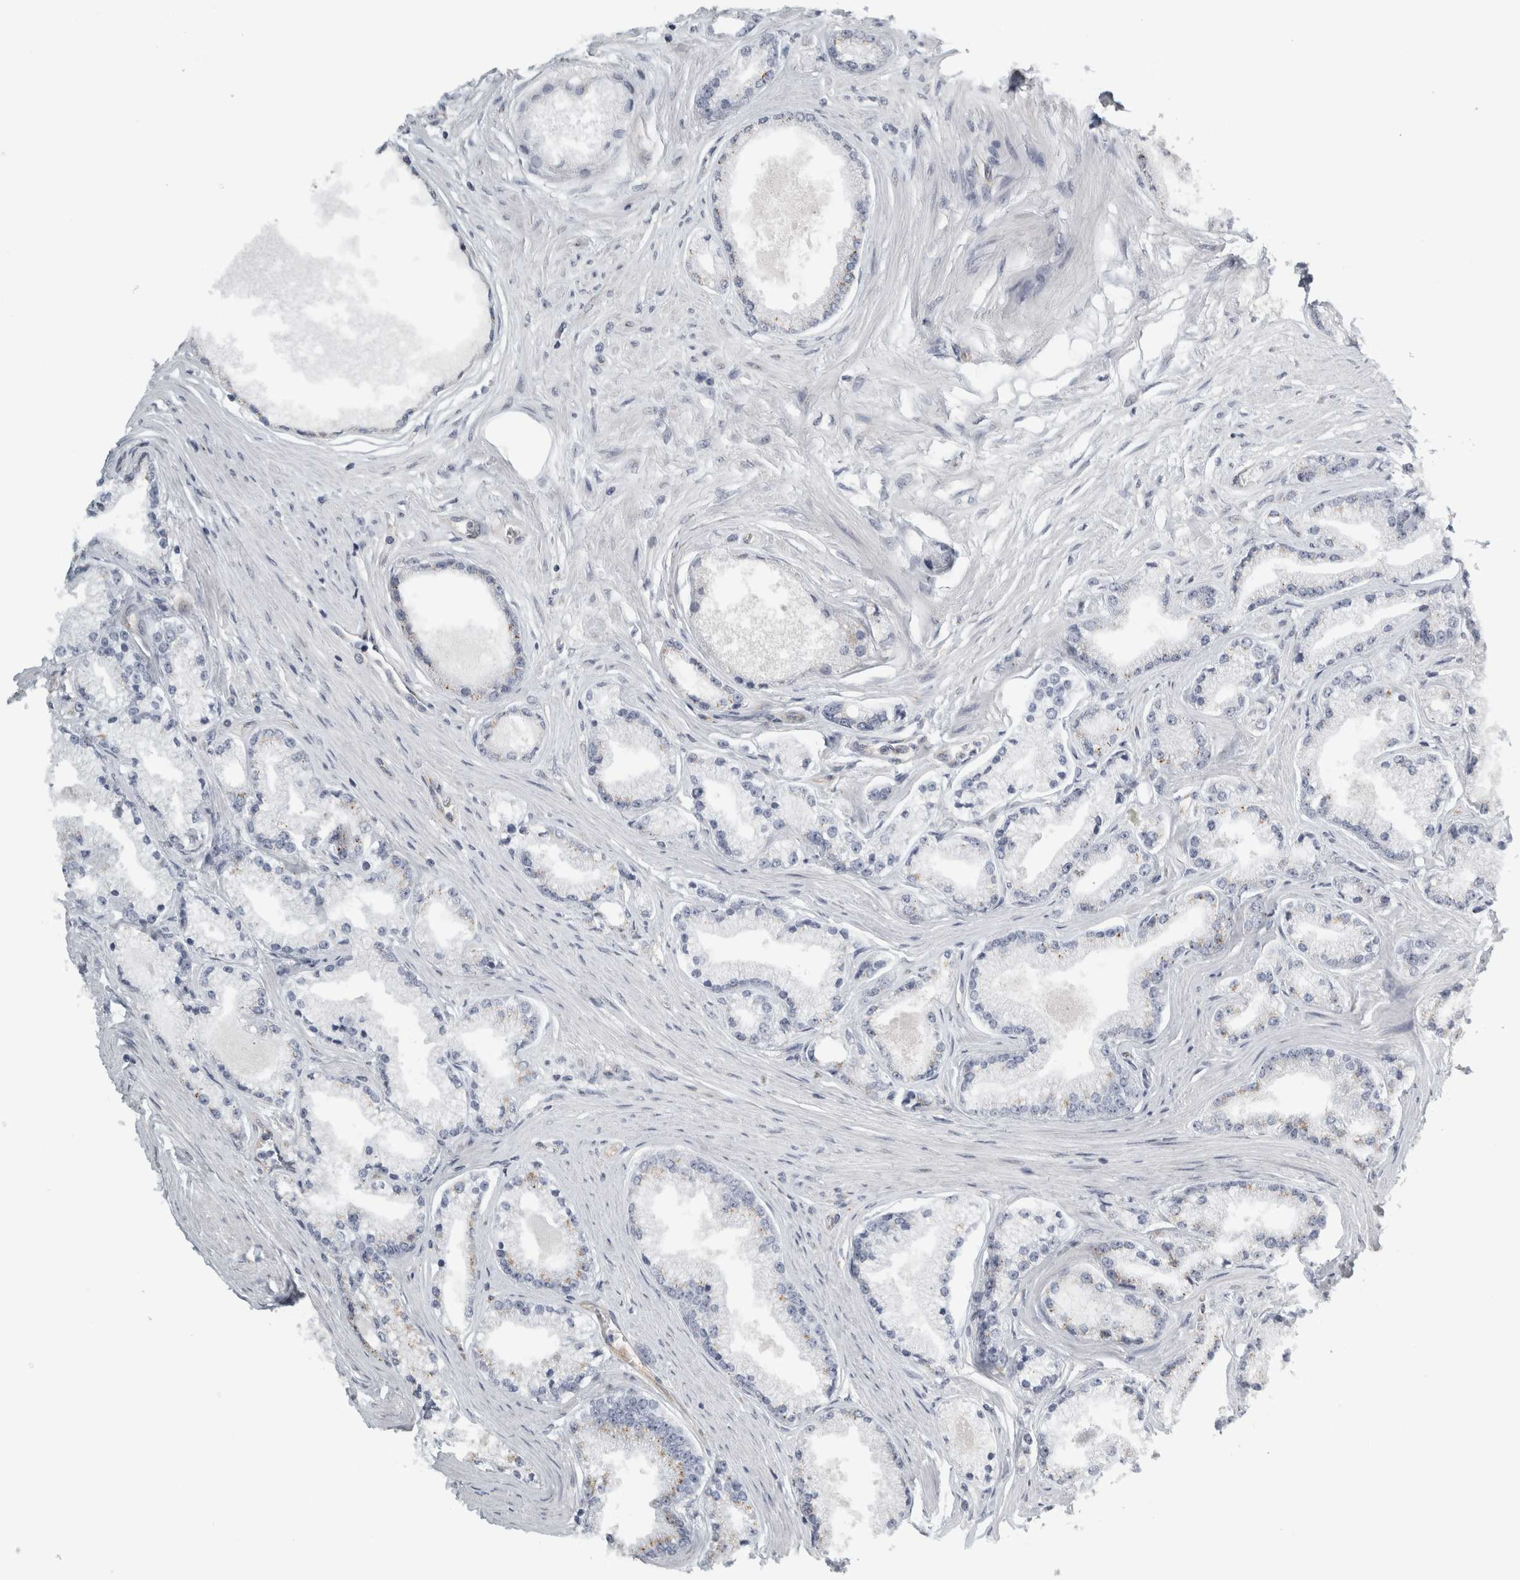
{"staining": {"intensity": "weak", "quantity": "25%-75%", "location": "cytoplasmic/membranous"}, "tissue": "prostate cancer", "cell_type": "Tumor cells", "image_type": "cancer", "snomed": [{"axis": "morphology", "description": "Adenocarcinoma, High grade"}, {"axis": "topography", "description": "Prostate"}], "caption": "A low amount of weak cytoplasmic/membranous expression is seen in about 25%-75% of tumor cells in high-grade adenocarcinoma (prostate) tissue.", "gene": "PEX6", "patient": {"sex": "male", "age": 71}}